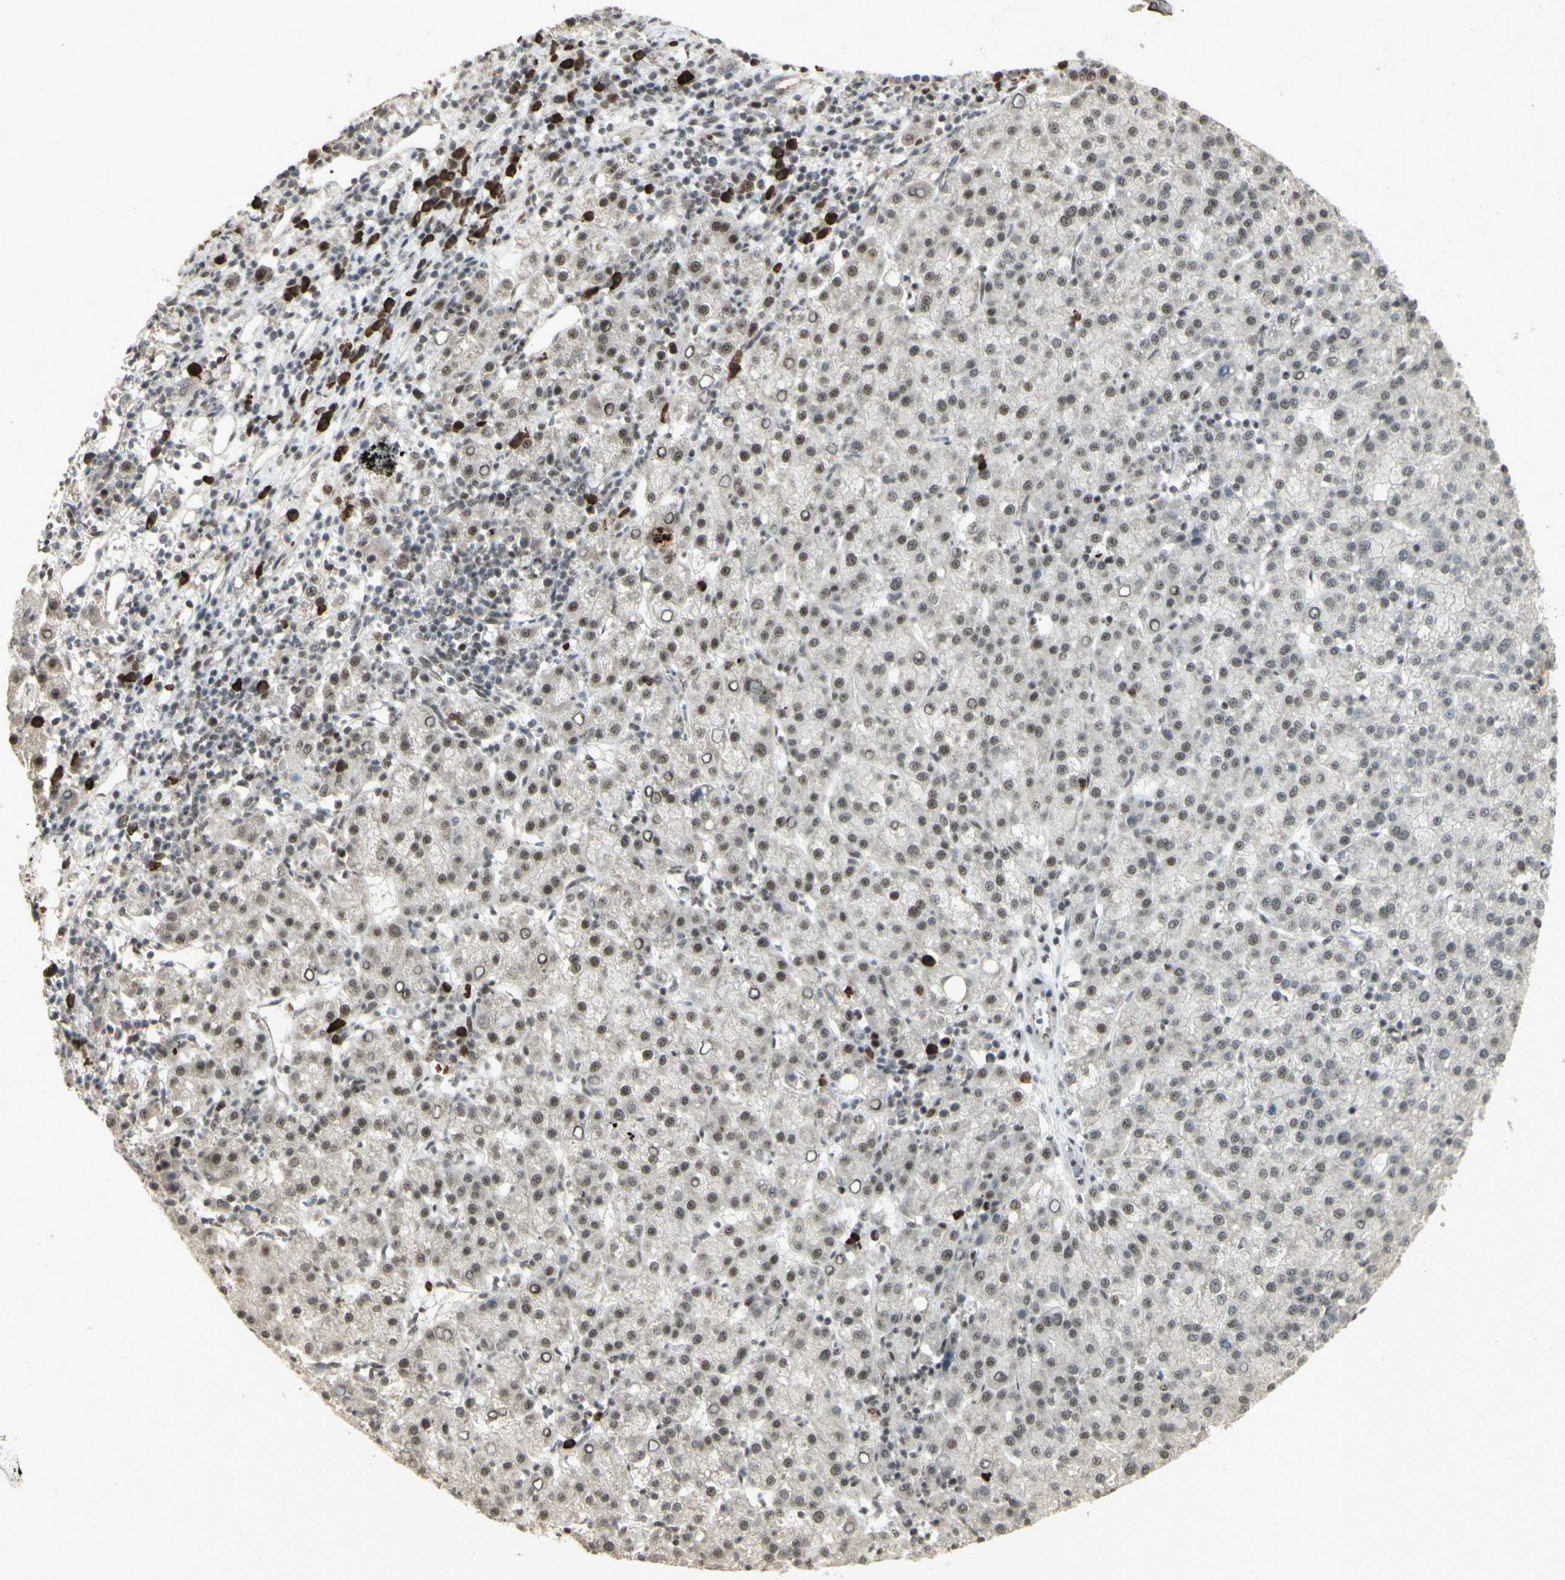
{"staining": {"intensity": "weak", "quantity": "<25%", "location": "cytoplasmic/membranous,nuclear"}, "tissue": "liver cancer", "cell_type": "Tumor cells", "image_type": "cancer", "snomed": [{"axis": "morphology", "description": "Carcinoma, Hepatocellular, NOS"}, {"axis": "topography", "description": "Liver"}], "caption": "The micrograph demonstrates no staining of tumor cells in hepatocellular carcinoma (liver). (Stains: DAB (3,3'-diaminobenzidine) immunohistochemistry (IHC) with hematoxylin counter stain, Microscopy: brightfield microscopy at high magnification).", "gene": "CCNT1", "patient": {"sex": "female", "age": 58}}